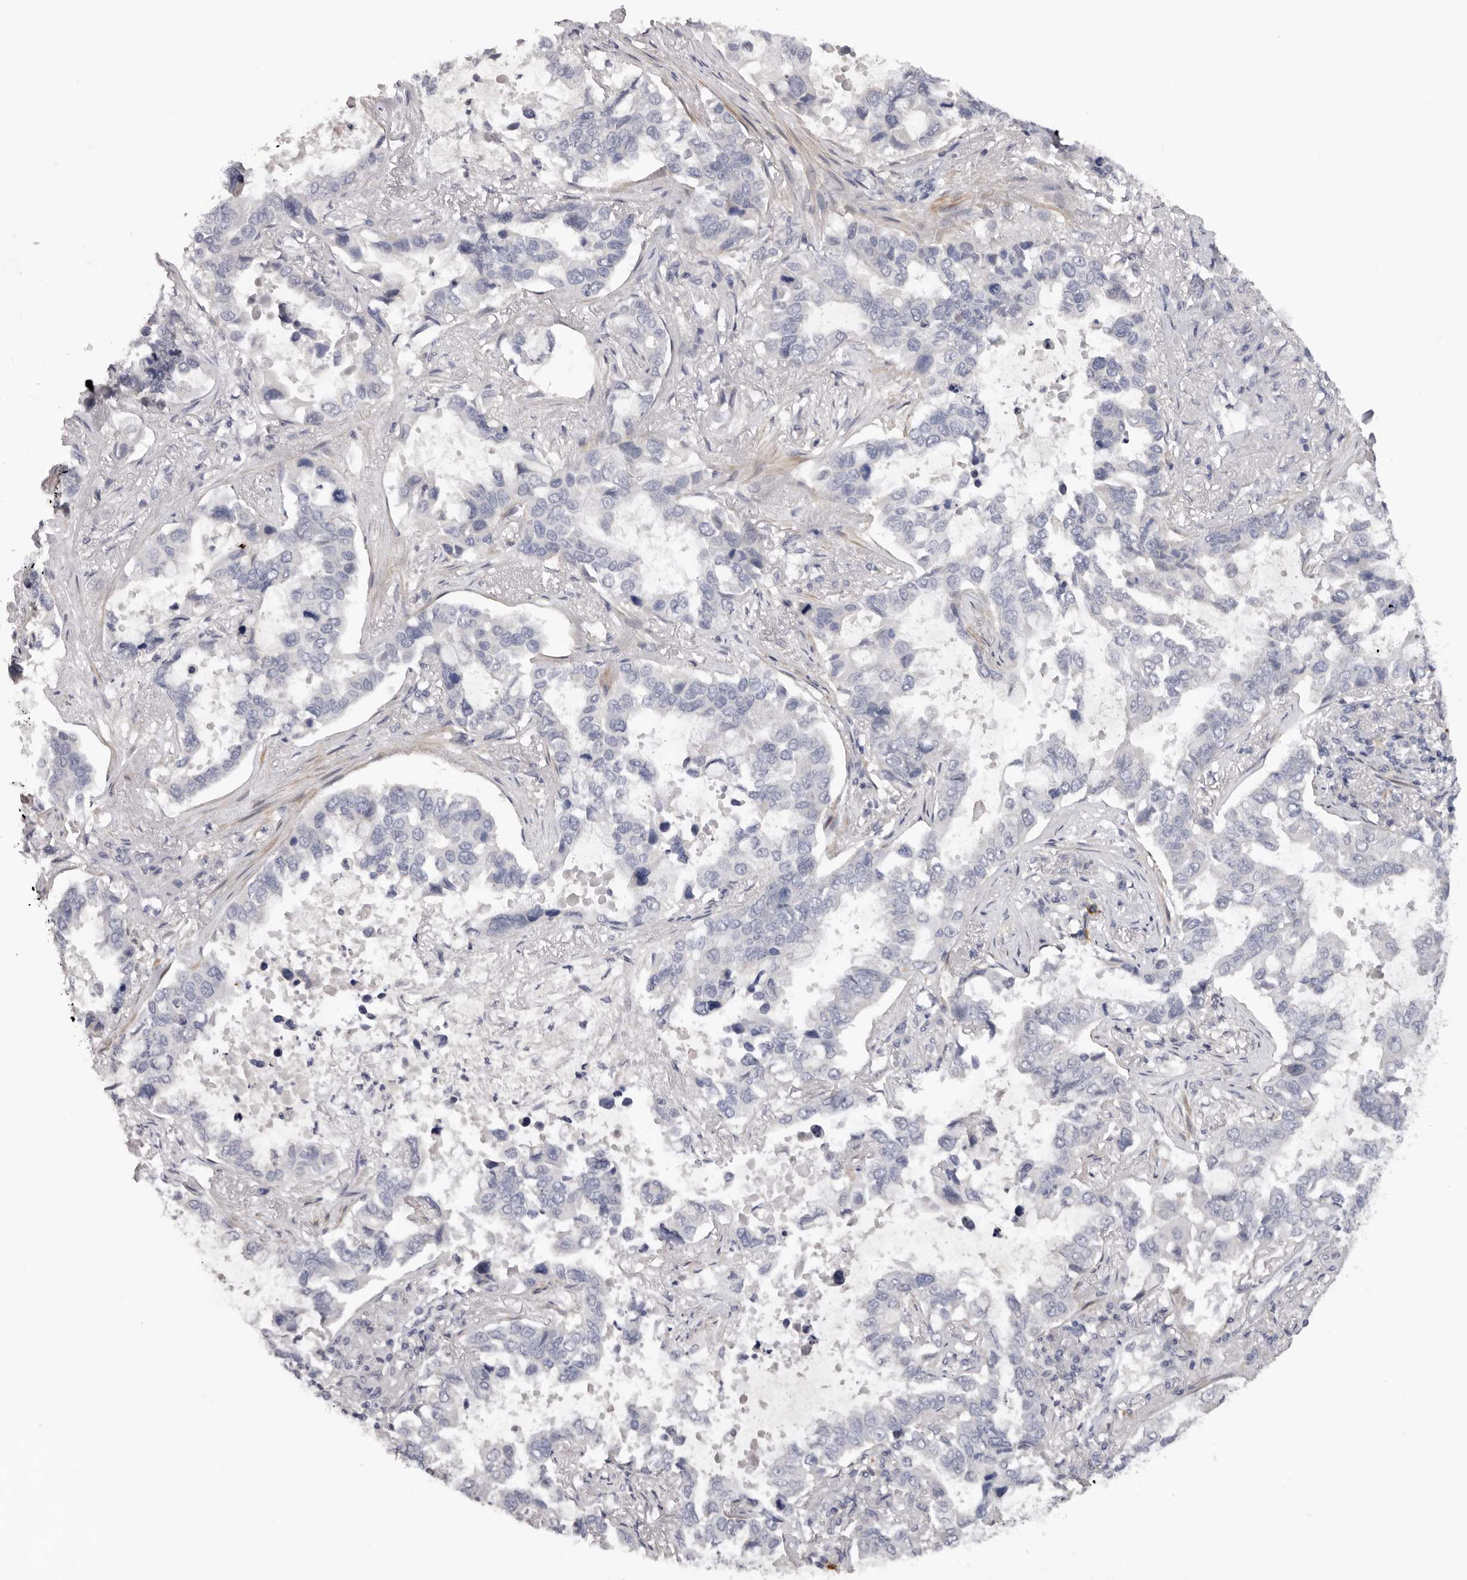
{"staining": {"intensity": "negative", "quantity": "none", "location": "none"}, "tissue": "lung cancer", "cell_type": "Tumor cells", "image_type": "cancer", "snomed": [{"axis": "morphology", "description": "Squamous cell carcinoma, NOS"}, {"axis": "topography", "description": "Lung"}], "caption": "Tumor cells are negative for protein expression in human lung cancer (squamous cell carcinoma).", "gene": "TNR", "patient": {"sex": "male", "age": 66}}